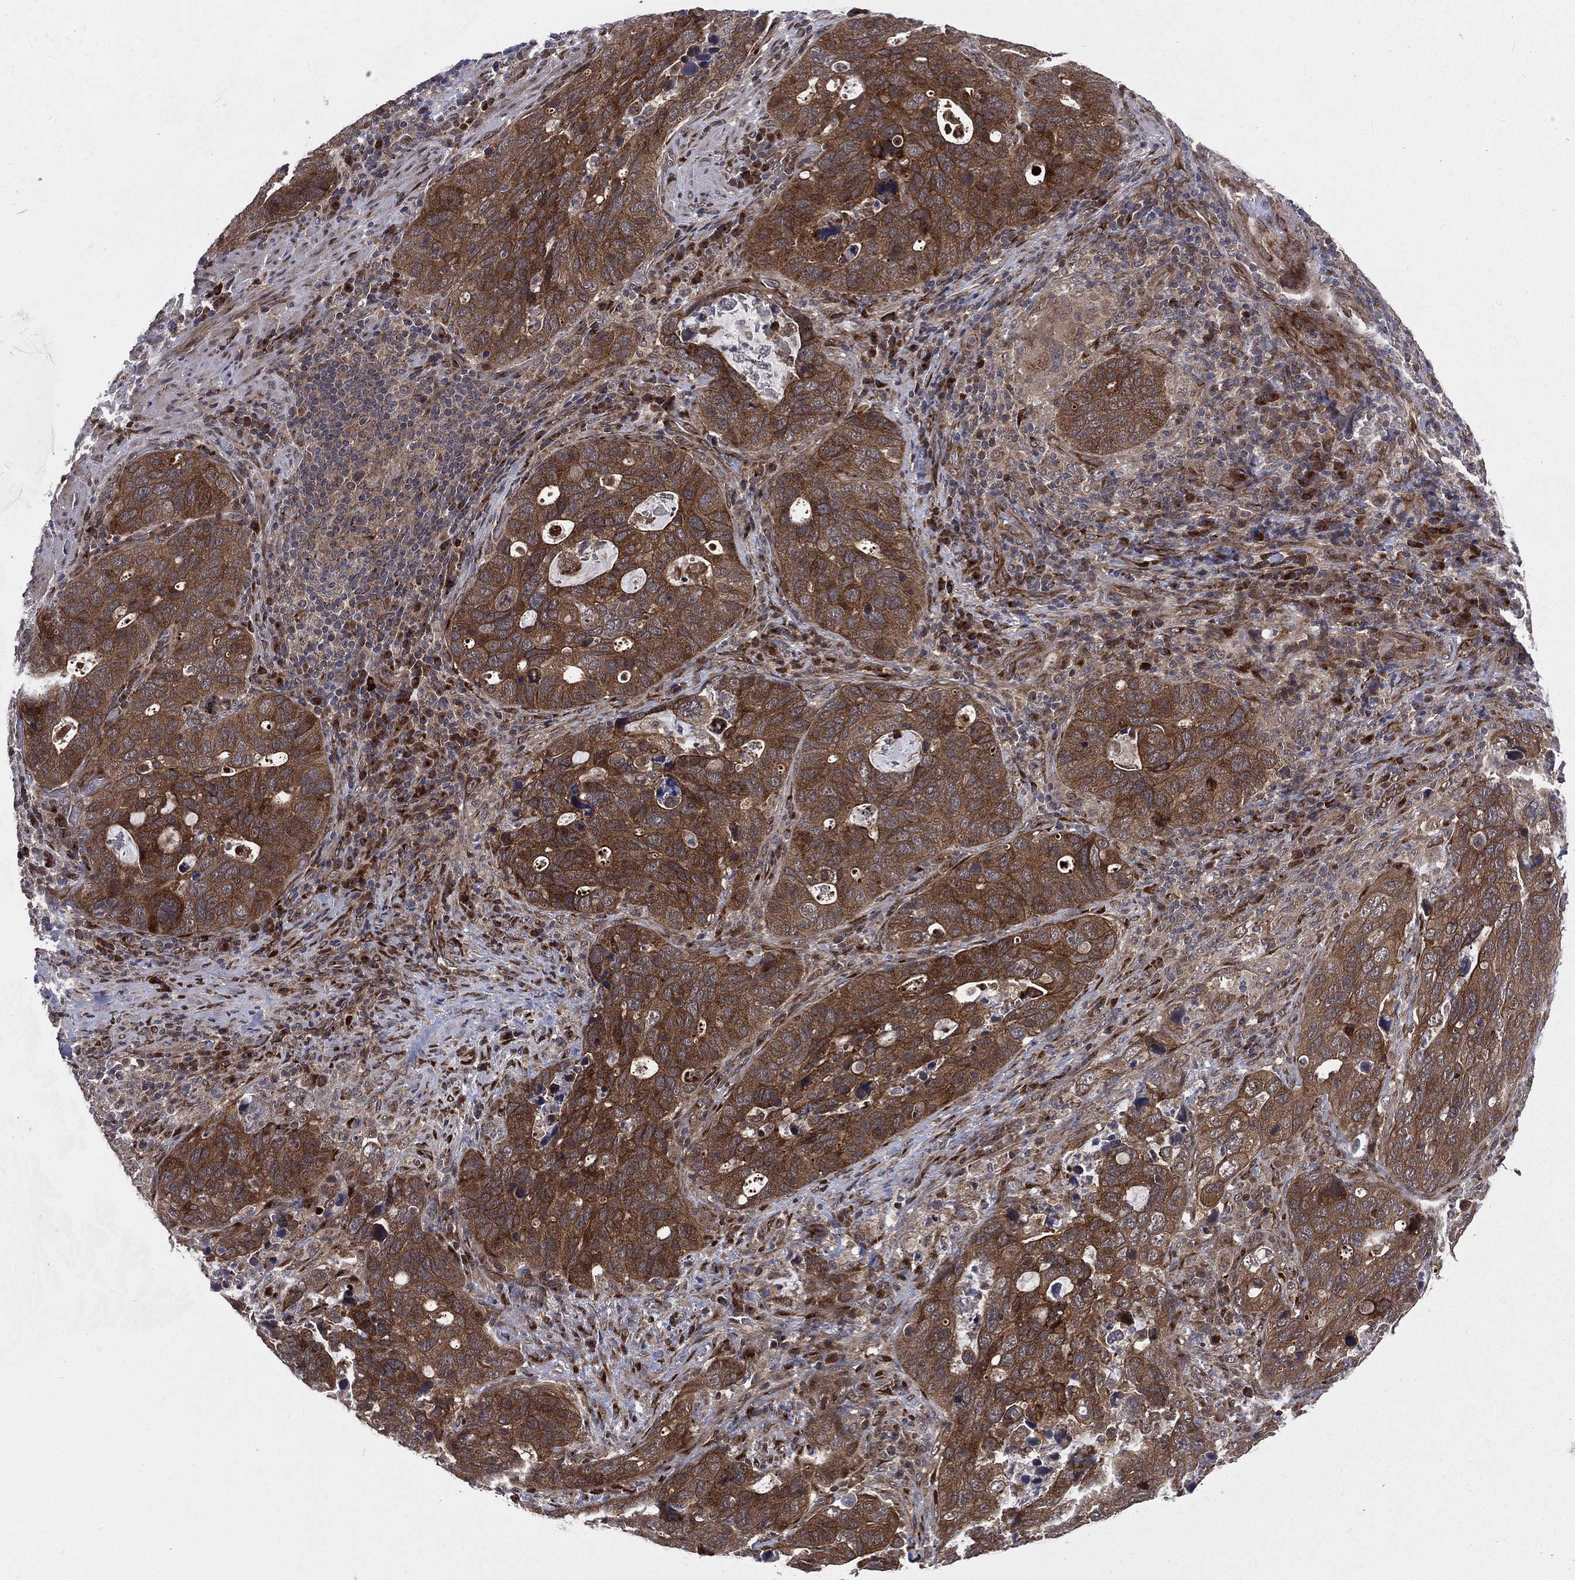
{"staining": {"intensity": "moderate", "quantity": ">75%", "location": "cytoplasmic/membranous"}, "tissue": "stomach cancer", "cell_type": "Tumor cells", "image_type": "cancer", "snomed": [{"axis": "morphology", "description": "Adenocarcinoma, NOS"}, {"axis": "topography", "description": "Stomach"}], "caption": "IHC micrograph of neoplastic tissue: stomach cancer stained using IHC exhibits medium levels of moderate protein expression localized specifically in the cytoplasmic/membranous of tumor cells, appearing as a cytoplasmic/membranous brown color.", "gene": "ARL3", "patient": {"sex": "male", "age": 54}}